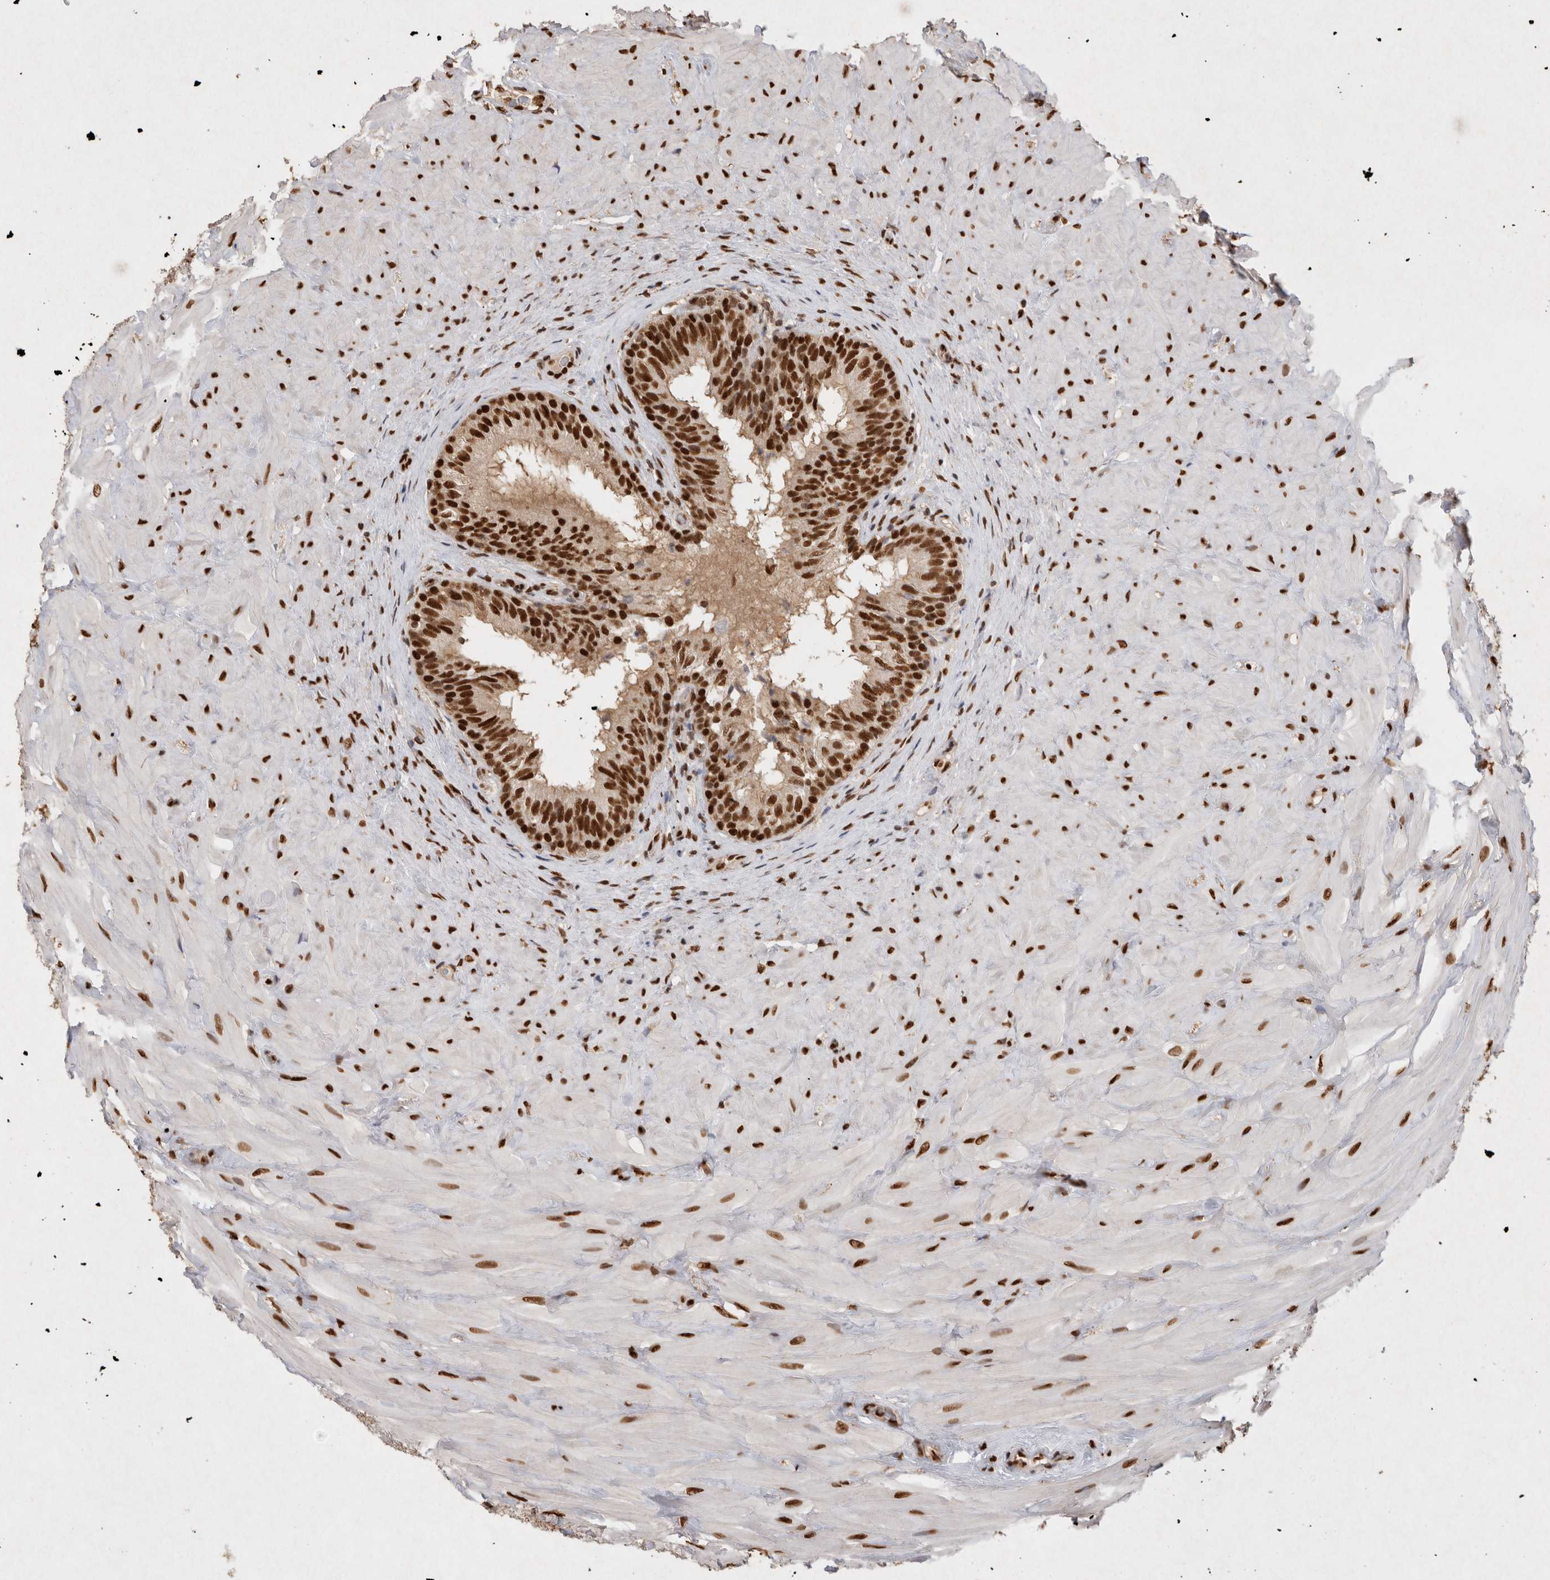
{"staining": {"intensity": "strong", "quantity": ">75%", "location": "nuclear"}, "tissue": "epididymis", "cell_type": "Glandular cells", "image_type": "normal", "snomed": [{"axis": "morphology", "description": "Normal tissue, NOS"}, {"axis": "topography", "description": "Soft tissue"}, {"axis": "topography", "description": "Epididymis"}], "caption": "Unremarkable epididymis was stained to show a protein in brown. There is high levels of strong nuclear positivity in approximately >75% of glandular cells.", "gene": "HDGF", "patient": {"sex": "male", "age": 26}}